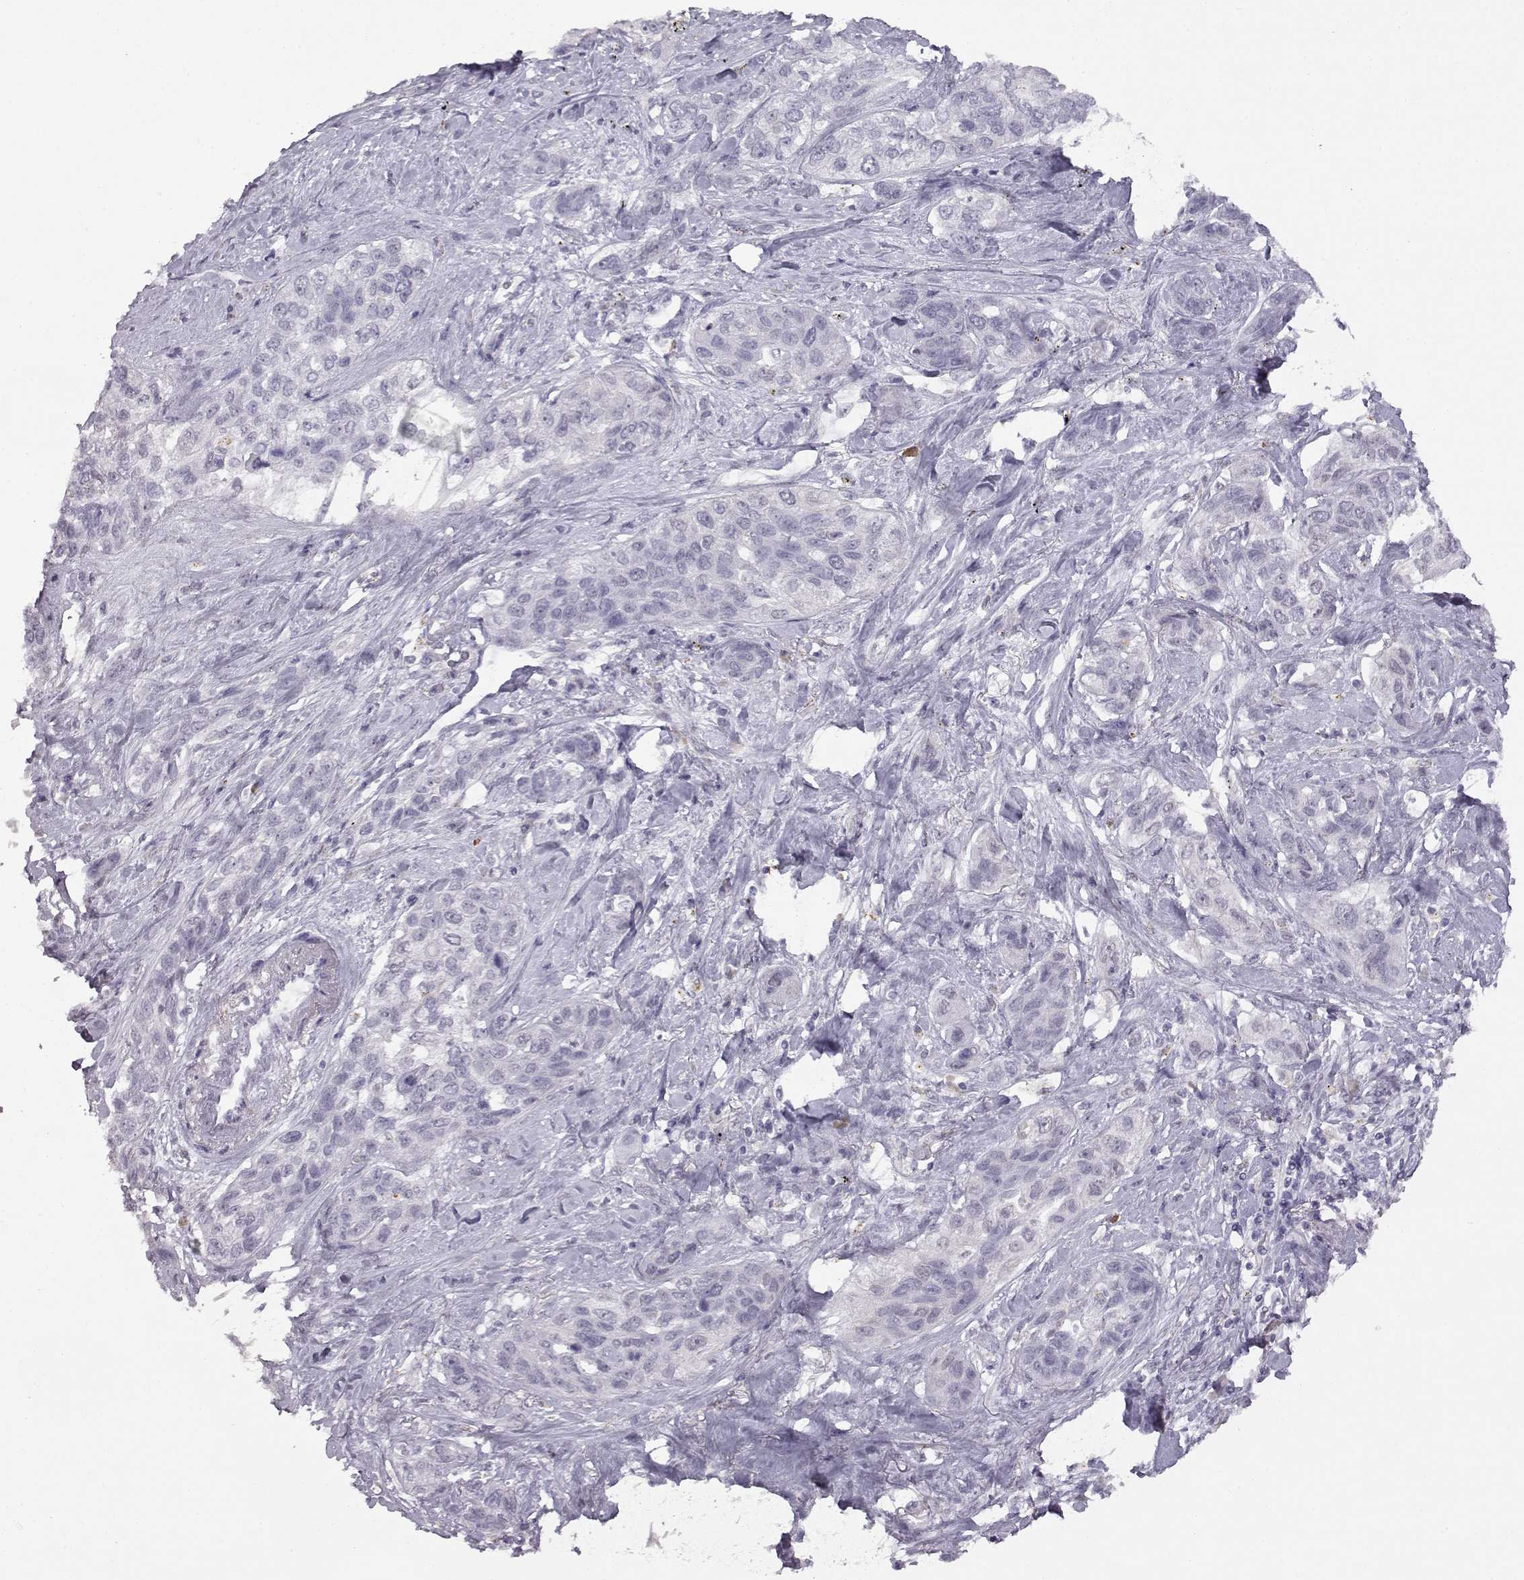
{"staining": {"intensity": "negative", "quantity": "none", "location": "none"}, "tissue": "lung cancer", "cell_type": "Tumor cells", "image_type": "cancer", "snomed": [{"axis": "morphology", "description": "Squamous cell carcinoma, NOS"}, {"axis": "topography", "description": "Lung"}], "caption": "Immunohistochemical staining of human squamous cell carcinoma (lung) reveals no significant expression in tumor cells.", "gene": "VGF", "patient": {"sex": "female", "age": 70}}